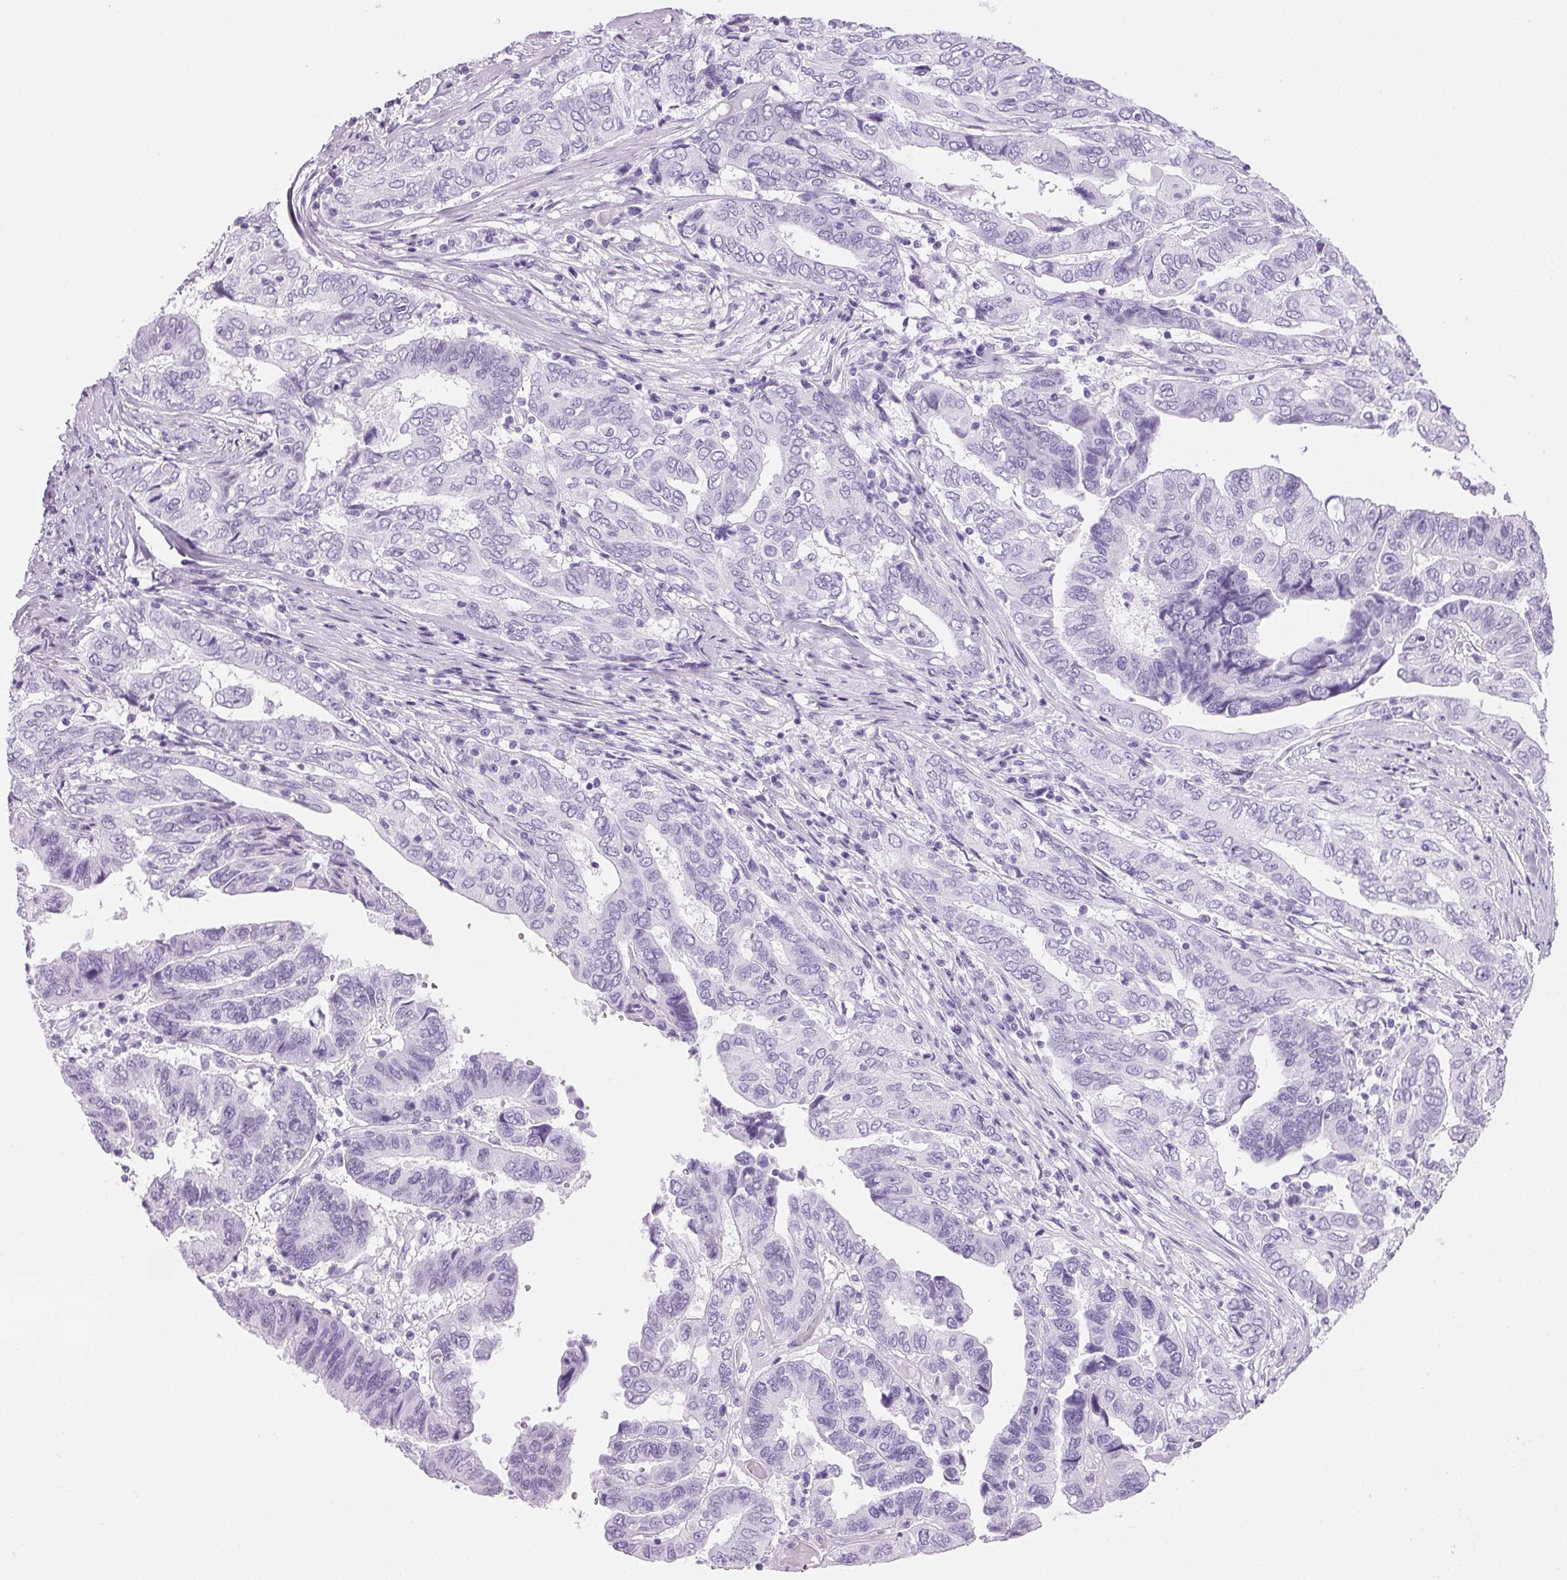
{"staining": {"intensity": "negative", "quantity": "none", "location": "none"}, "tissue": "ovarian cancer", "cell_type": "Tumor cells", "image_type": "cancer", "snomed": [{"axis": "morphology", "description": "Cystadenocarcinoma, serous, NOS"}, {"axis": "topography", "description": "Ovary"}], "caption": "DAB (3,3'-diaminobenzidine) immunohistochemical staining of human ovarian cancer displays no significant expression in tumor cells.", "gene": "PPP1R1A", "patient": {"sex": "female", "age": 79}}